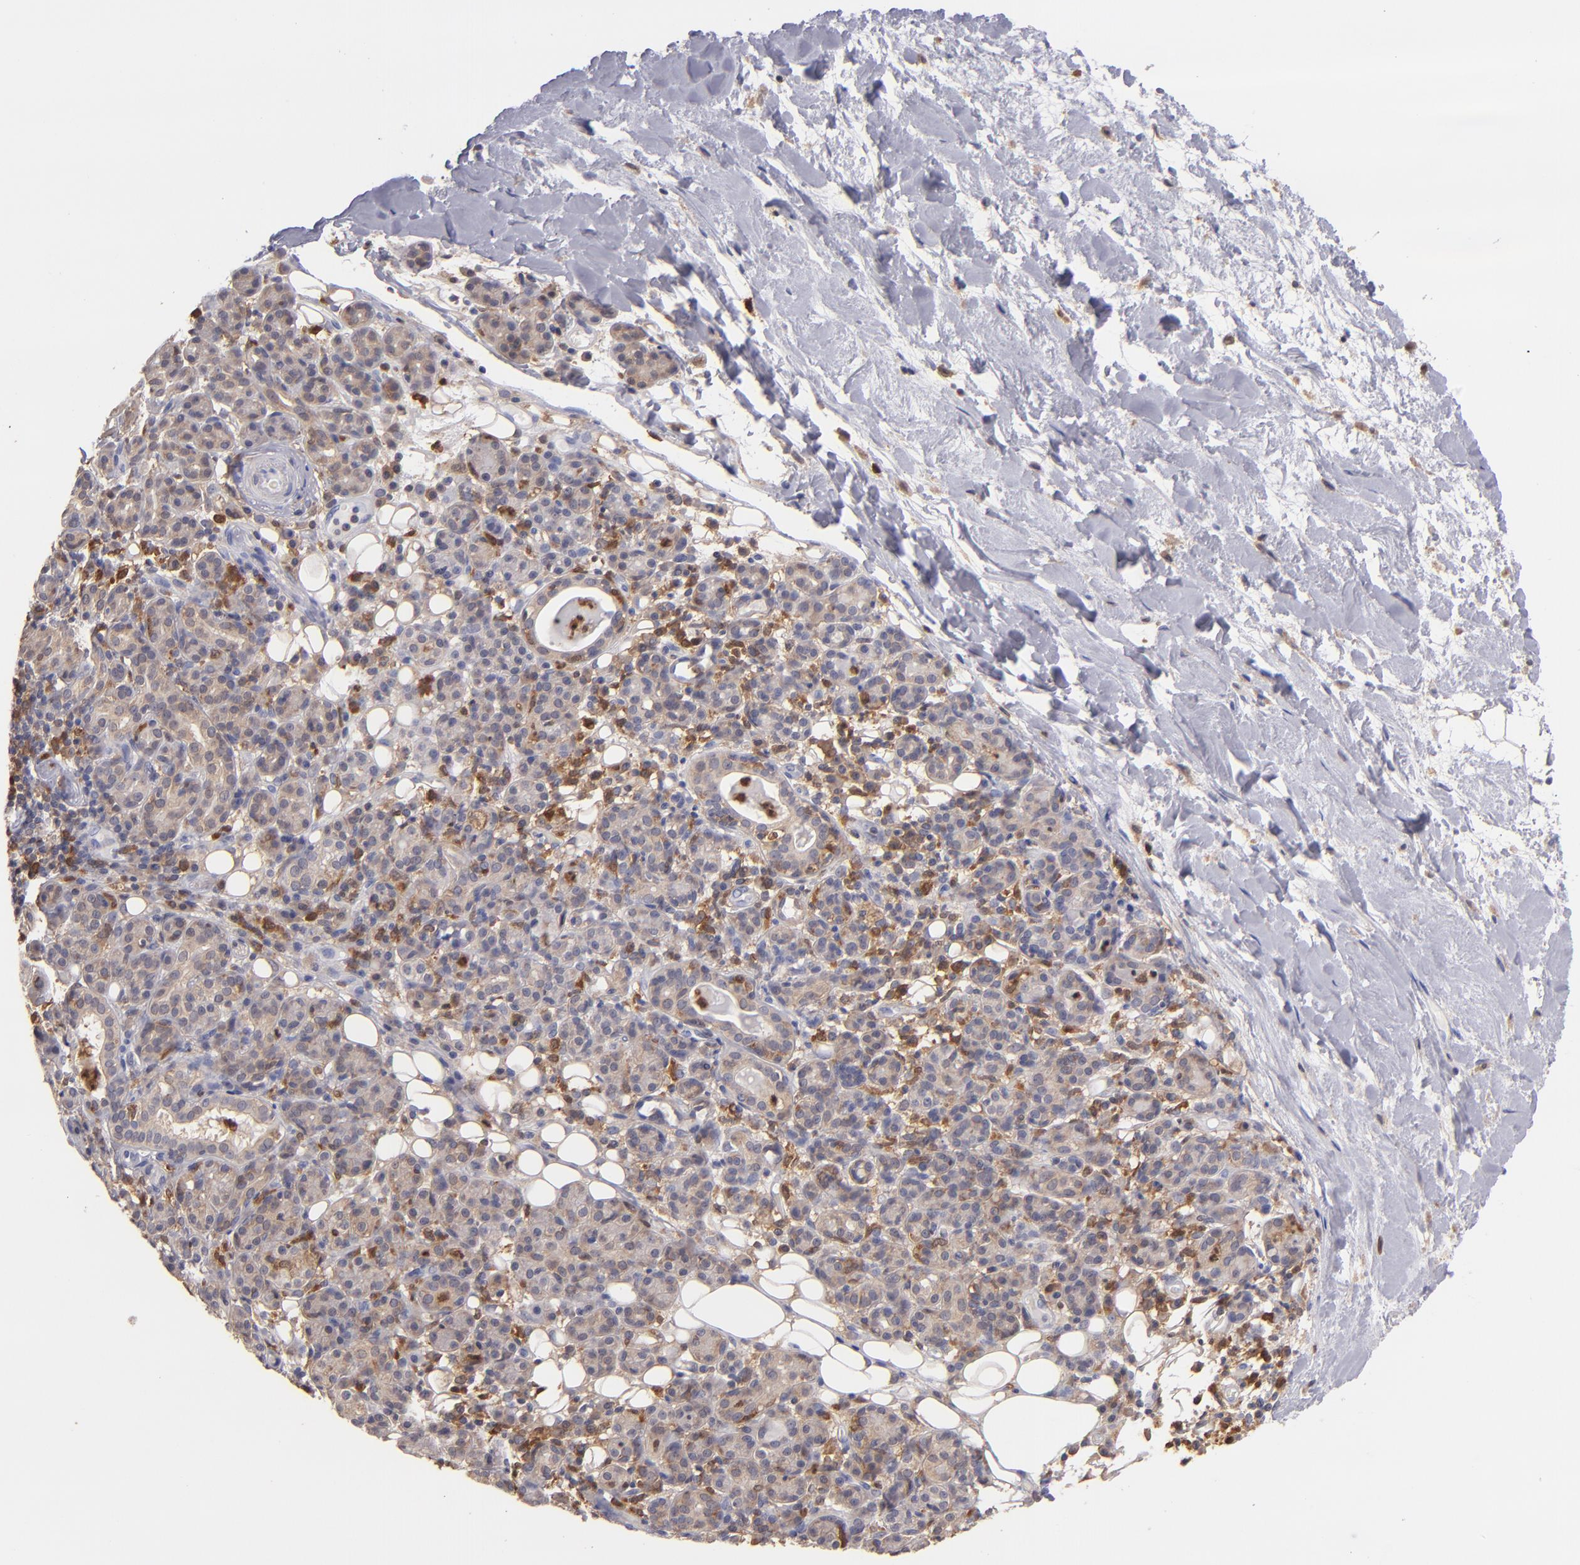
{"staining": {"intensity": "weak", "quantity": ">75%", "location": "cytoplasmic/membranous"}, "tissue": "skin cancer", "cell_type": "Tumor cells", "image_type": "cancer", "snomed": [{"axis": "morphology", "description": "Squamous cell carcinoma, NOS"}, {"axis": "topography", "description": "Skin"}], "caption": "Human skin cancer (squamous cell carcinoma) stained with a brown dye exhibits weak cytoplasmic/membranous positive positivity in about >75% of tumor cells.", "gene": "PRKCD", "patient": {"sex": "male", "age": 84}}